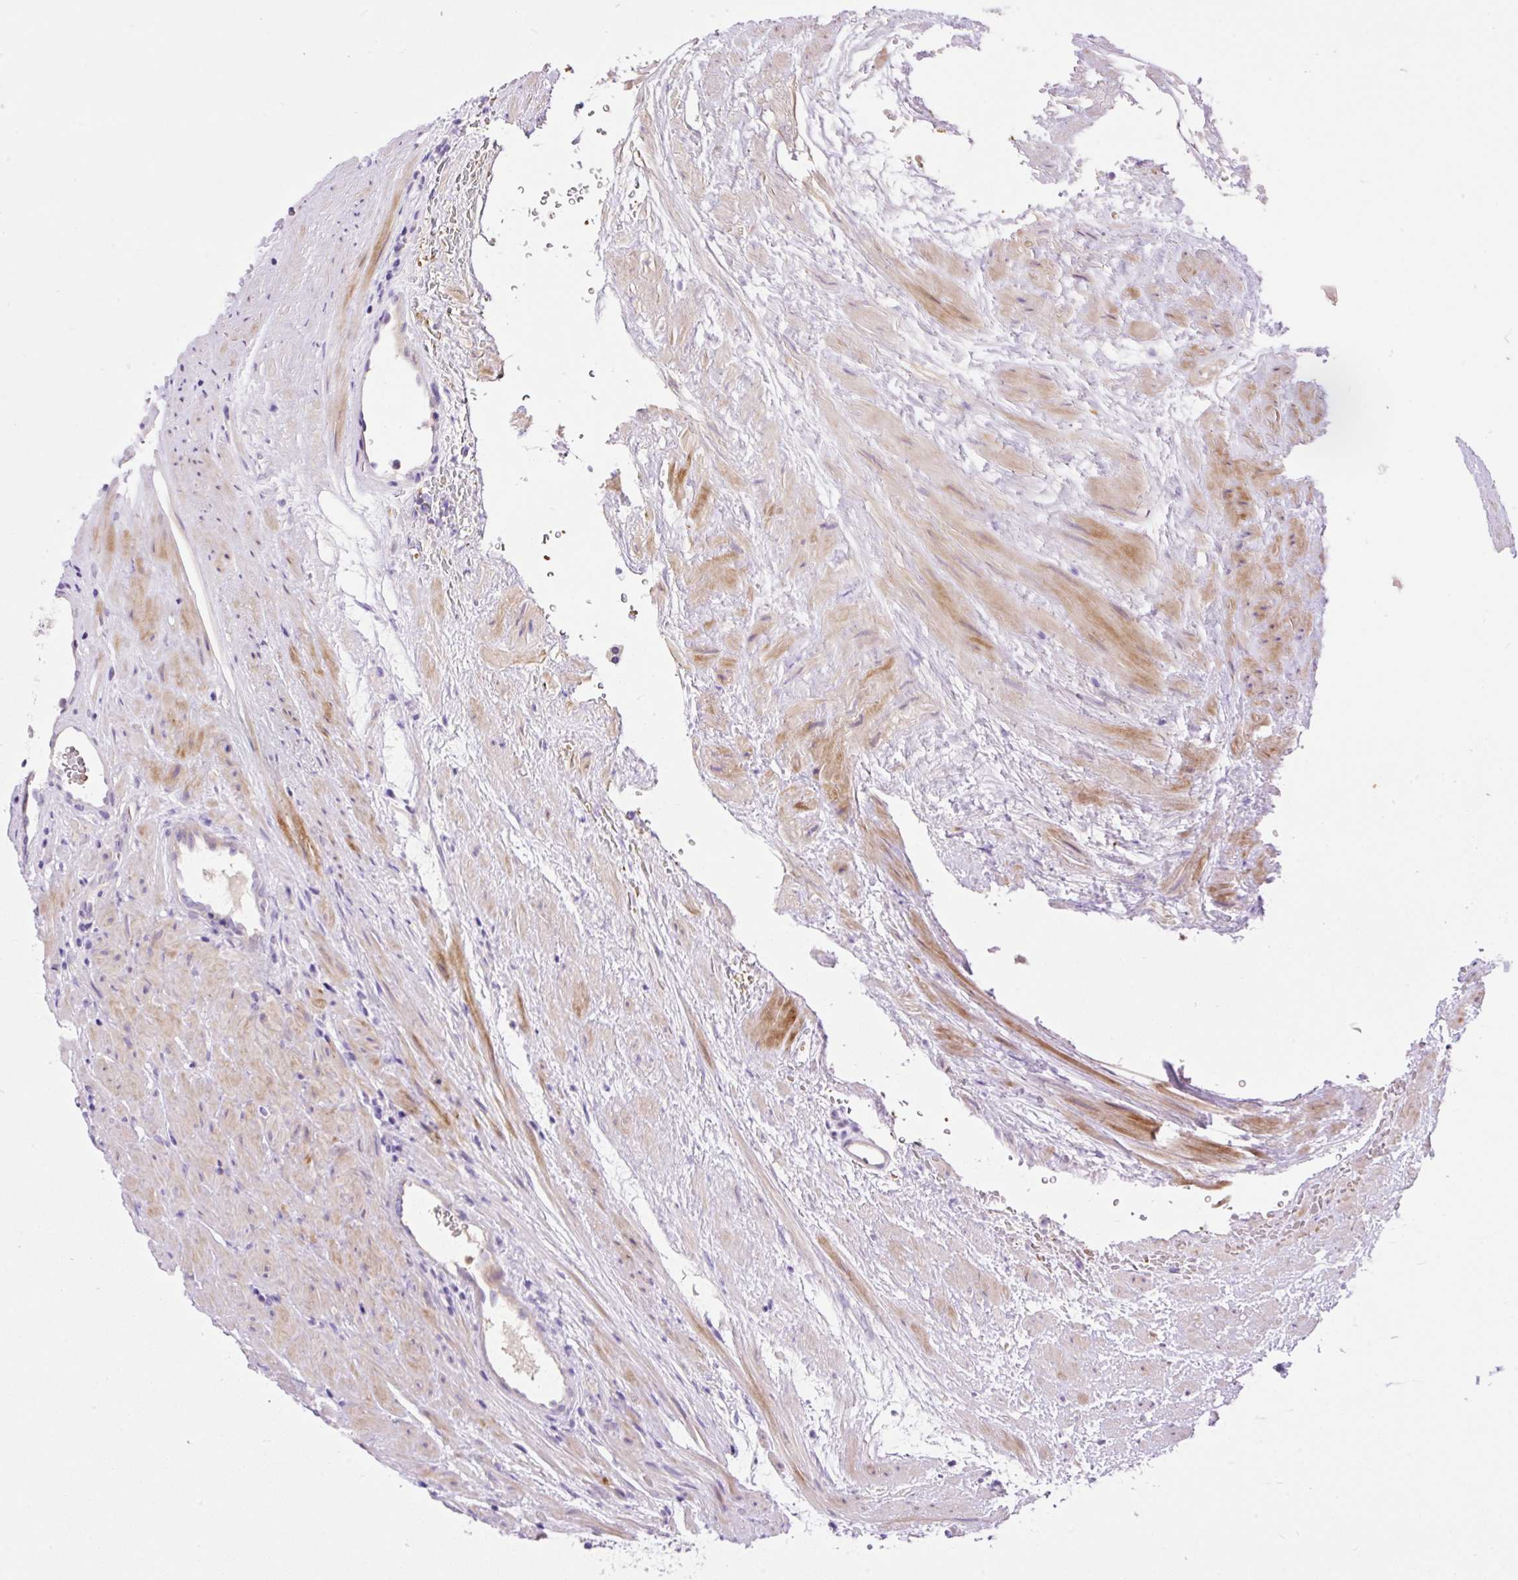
{"staining": {"intensity": "negative", "quantity": "none", "location": "none"}, "tissue": "prostate", "cell_type": "Glandular cells", "image_type": "normal", "snomed": [{"axis": "morphology", "description": "Normal tissue, NOS"}, {"axis": "topography", "description": "Prostate"}], "caption": "A high-resolution micrograph shows immunohistochemistry (IHC) staining of unremarkable prostate, which shows no significant staining in glandular cells. Brightfield microscopy of immunohistochemistry (IHC) stained with DAB (brown) and hematoxylin (blue), captured at high magnification.", "gene": "LHFPL5", "patient": {"sex": "male", "age": 76}}